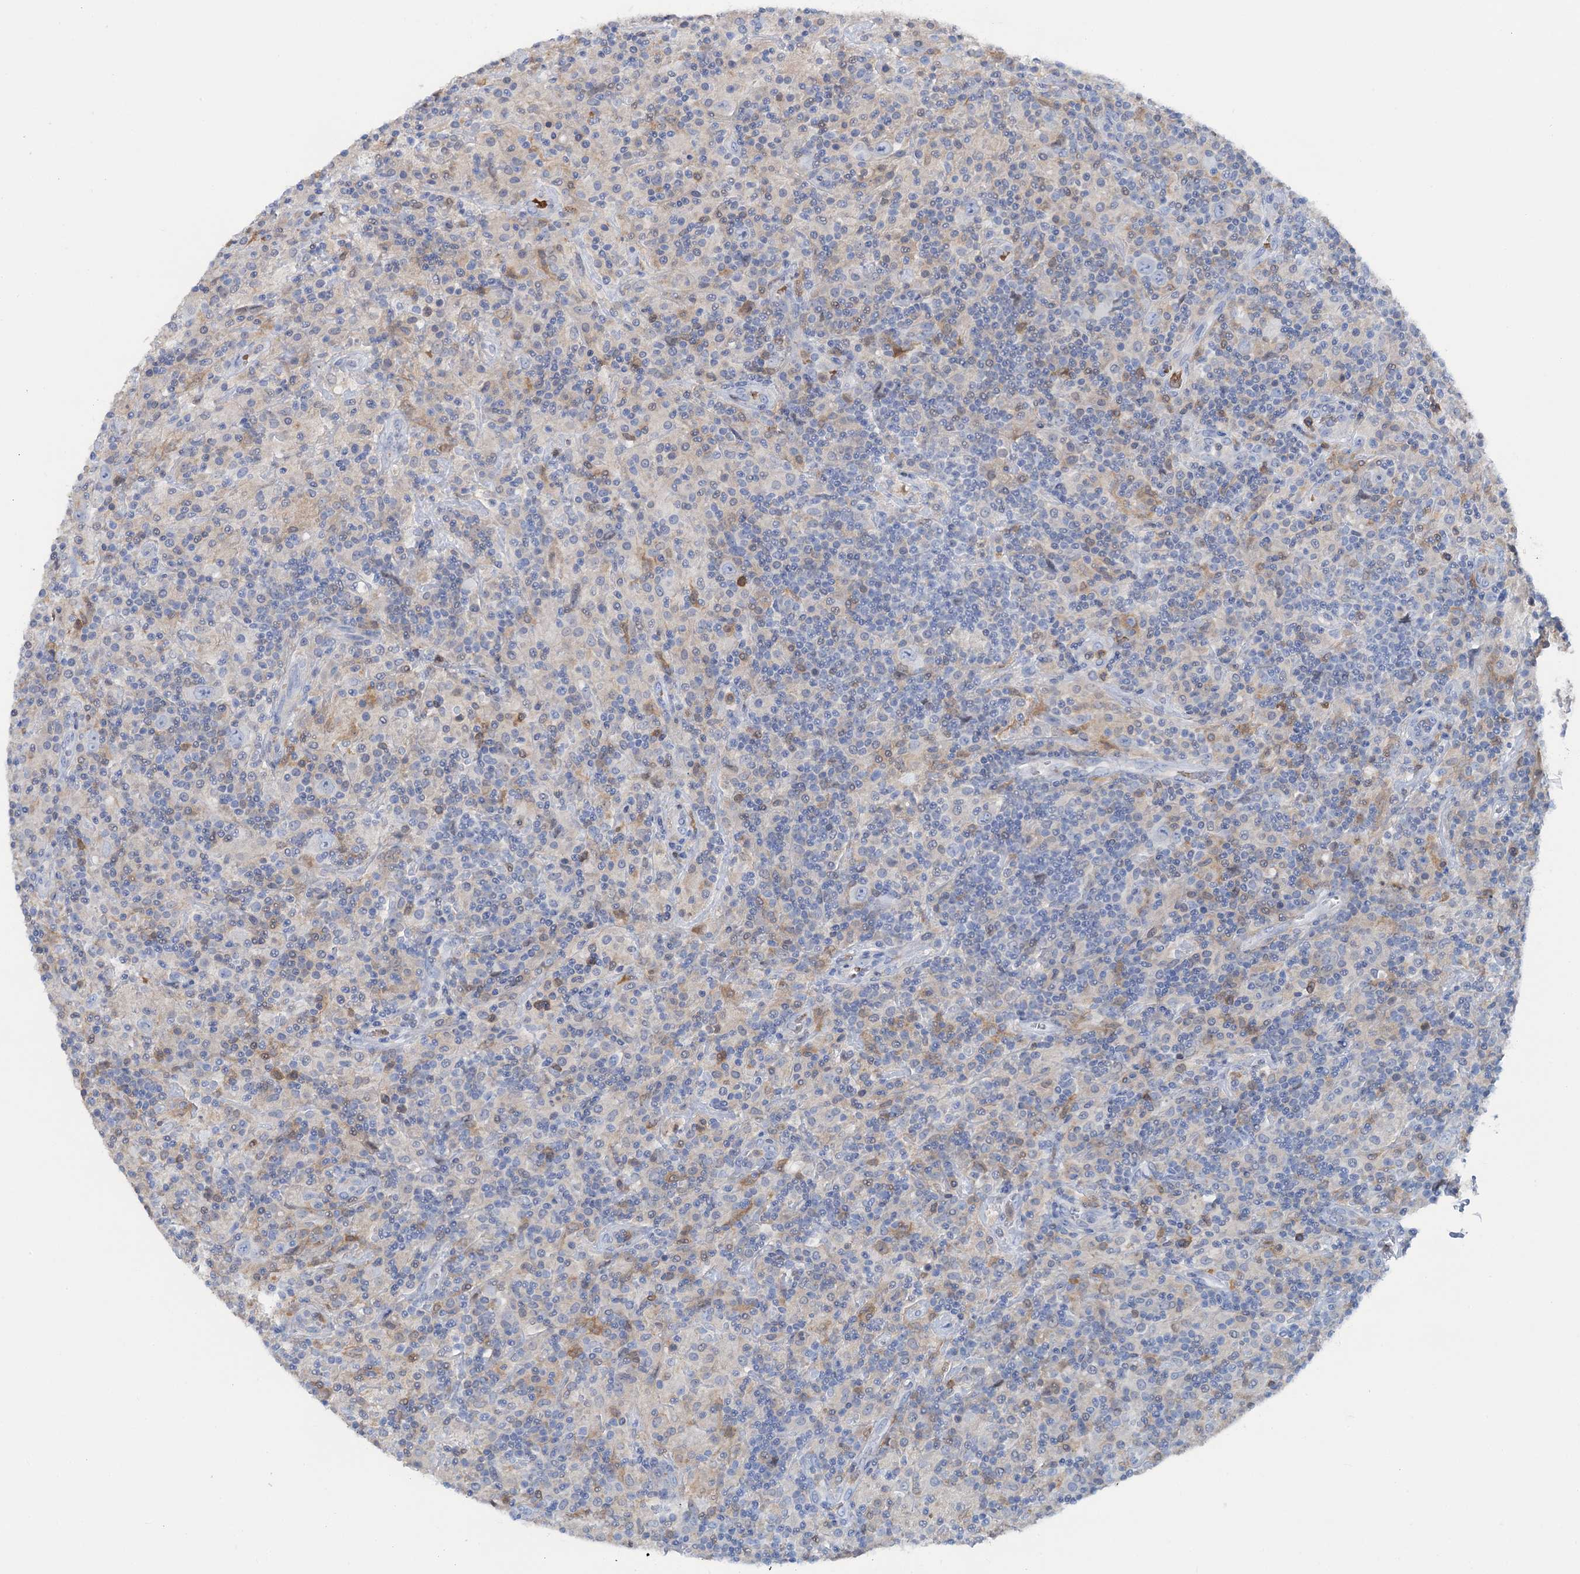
{"staining": {"intensity": "negative", "quantity": "none", "location": "none"}, "tissue": "lymphoma", "cell_type": "Tumor cells", "image_type": "cancer", "snomed": [{"axis": "morphology", "description": "Hodgkin's disease, NOS"}, {"axis": "topography", "description": "Lymph node"}], "caption": "Immunohistochemistry micrograph of neoplastic tissue: human Hodgkin's disease stained with DAB exhibits no significant protein expression in tumor cells.", "gene": "FAH", "patient": {"sex": "male", "age": 70}}